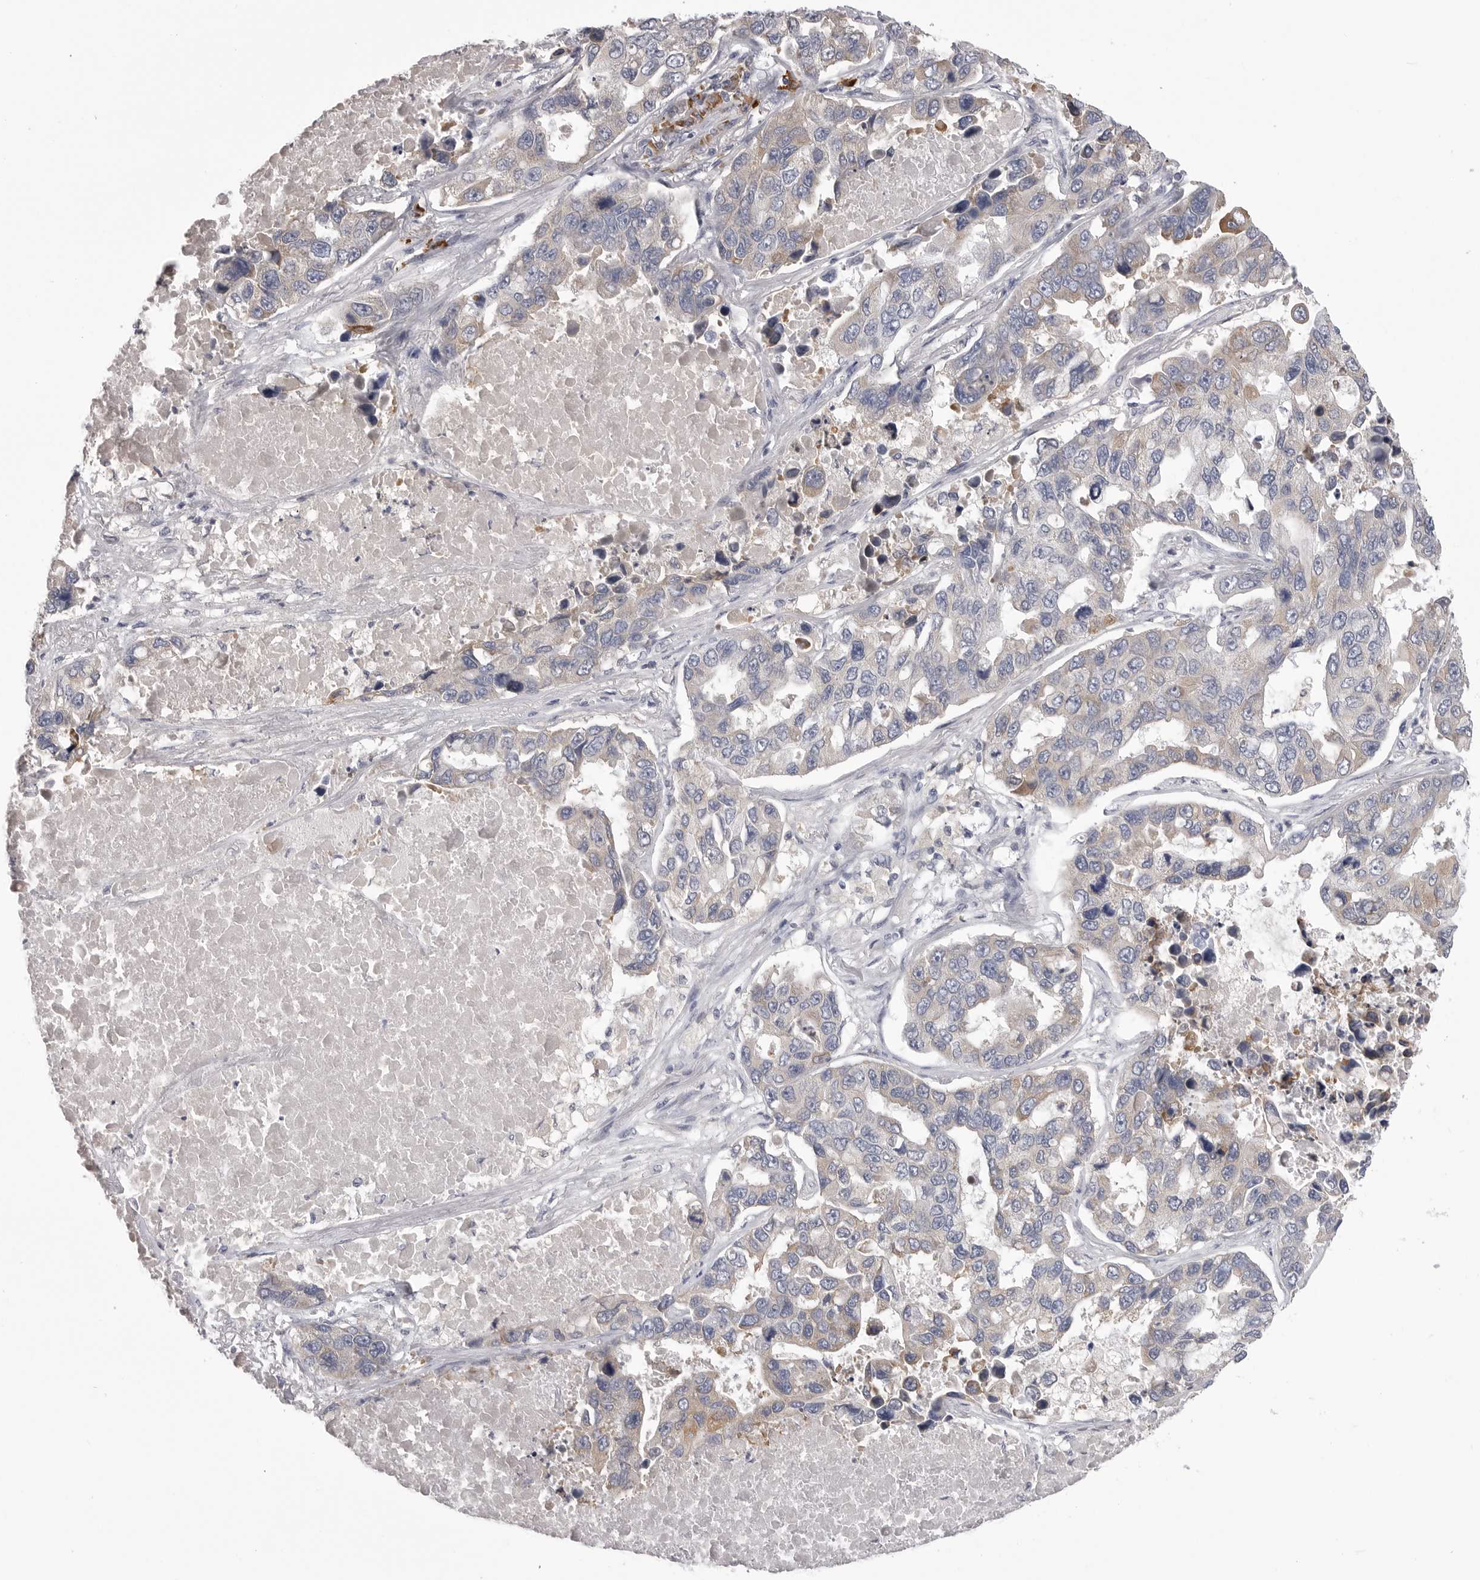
{"staining": {"intensity": "weak", "quantity": "<25%", "location": "cytoplasmic/membranous"}, "tissue": "lung cancer", "cell_type": "Tumor cells", "image_type": "cancer", "snomed": [{"axis": "morphology", "description": "Adenocarcinoma, NOS"}, {"axis": "topography", "description": "Lung"}], "caption": "The micrograph demonstrates no staining of tumor cells in lung cancer (adenocarcinoma).", "gene": "FKBP2", "patient": {"sex": "male", "age": 64}}